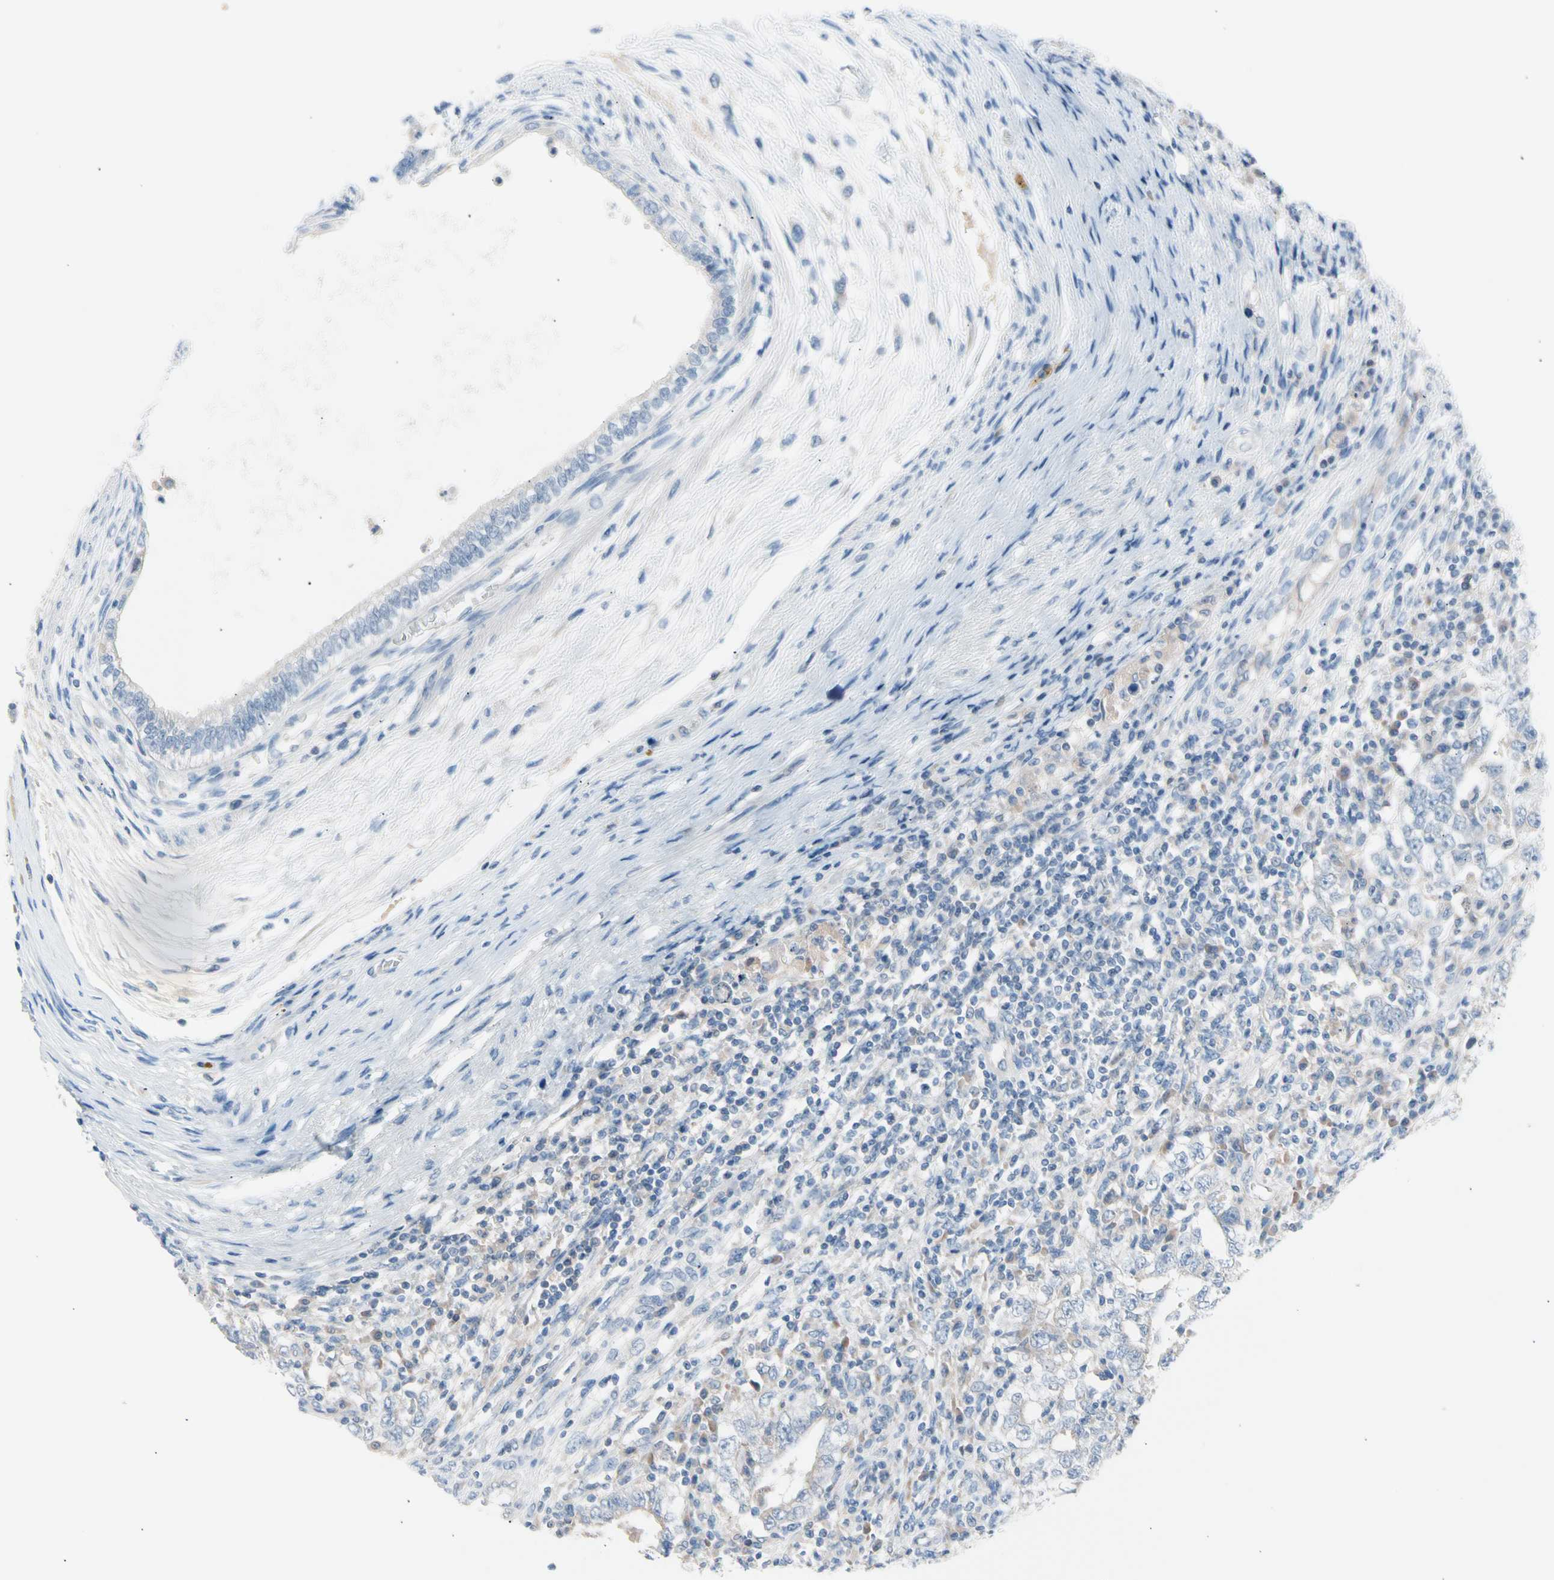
{"staining": {"intensity": "weak", "quantity": "25%-75%", "location": "cytoplasmic/membranous"}, "tissue": "testis cancer", "cell_type": "Tumor cells", "image_type": "cancer", "snomed": [{"axis": "morphology", "description": "Carcinoma, Embryonal, NOS"}, {"axis": "topography", "description": "Testis"}], "caption": "This is a micrograph of immunohistochemistry staining of embryonal carcinoma (testis), which shows weak staining in the cytoplasmic/membranous of tumor cells.", "gene": "CASQ1", "patient": {"sex": "male", "age": 26}}